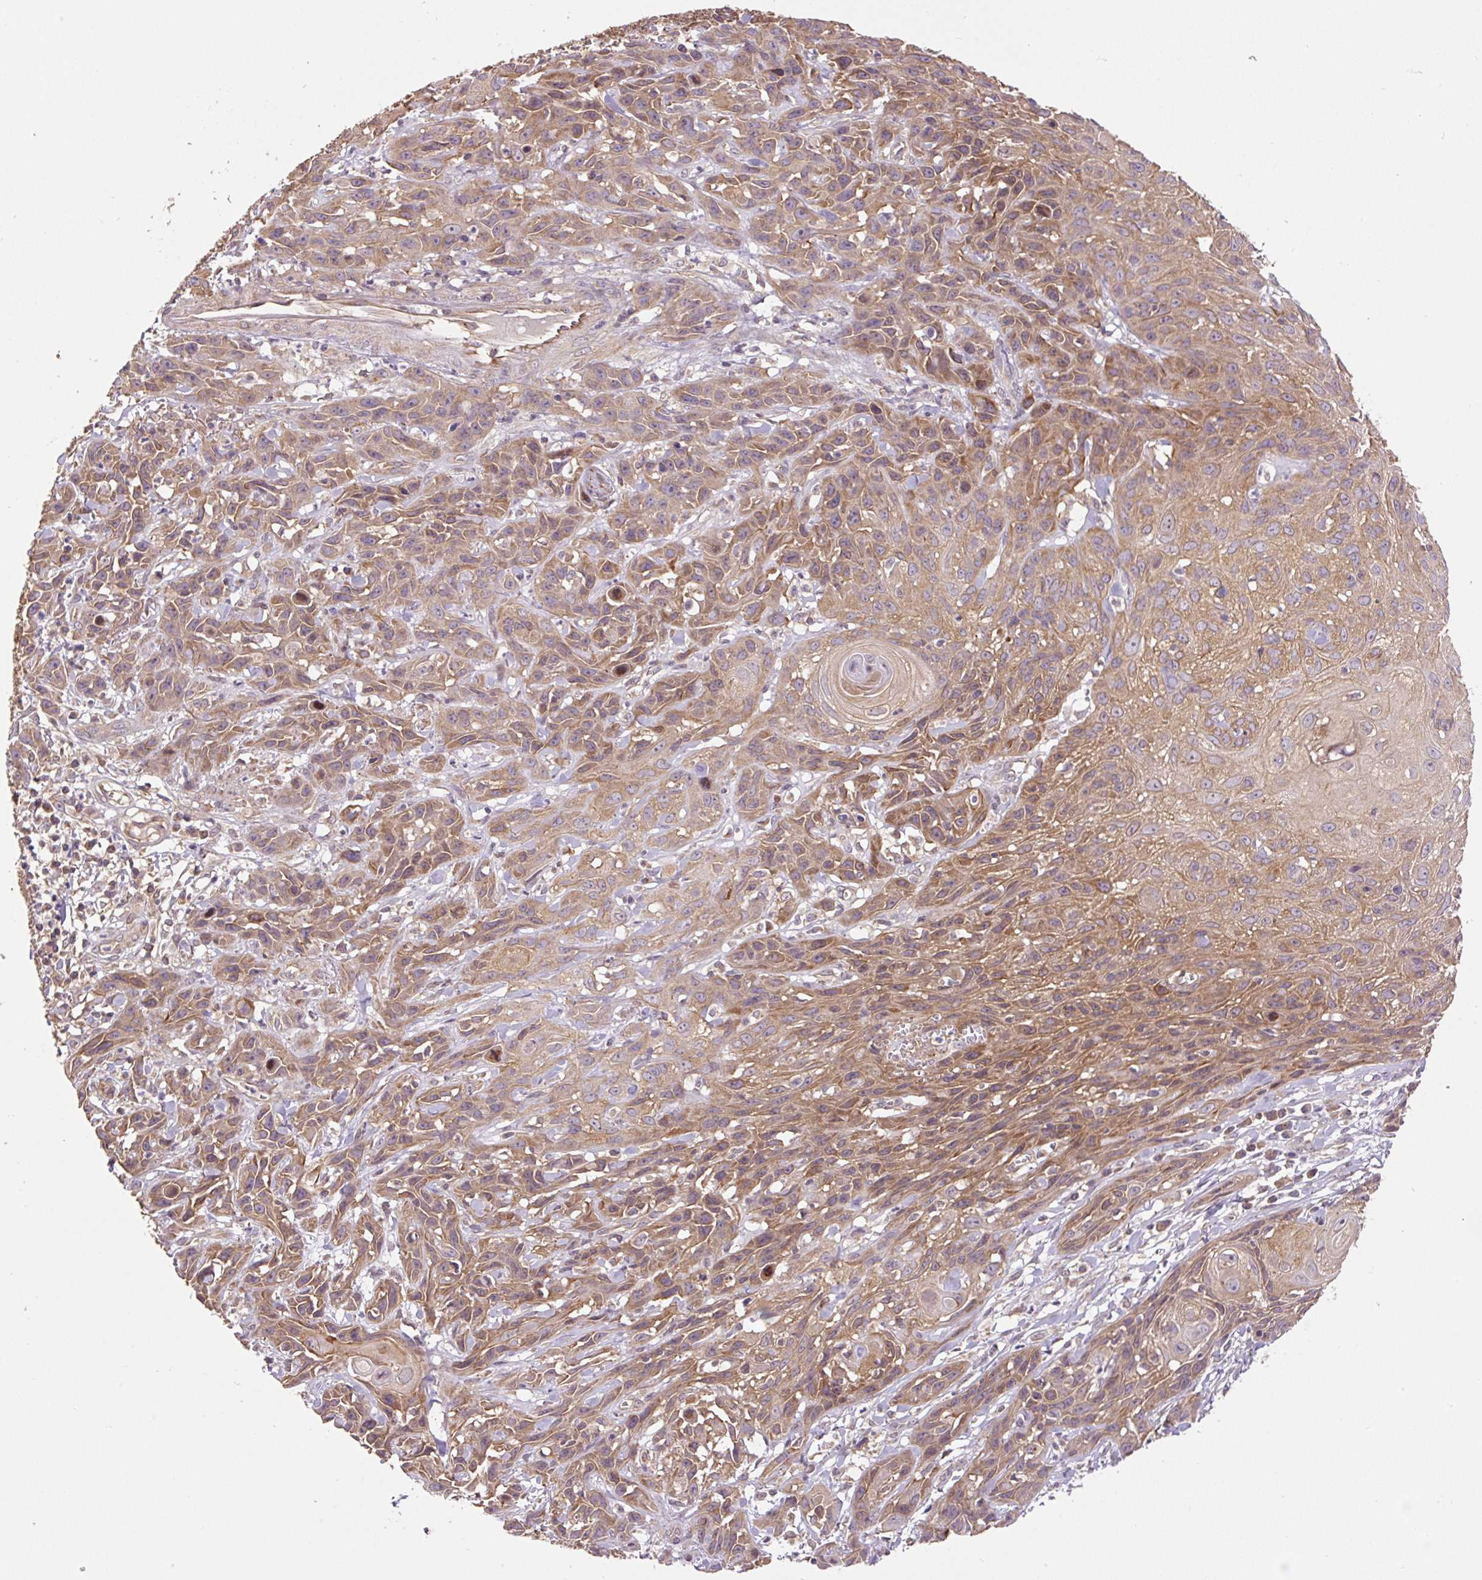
{"staining": {"intensity": "moderate", "quantity": ">75%", "location": "cytoplasmic/membranous"}, "tissue": "skin cancer", "cell_type": "Tumor cells", "image_type": "cancer", "snomed": [{"axis": "morphology", "description": "Squamous cell carcinoma, NOS"}, {"axis": "topography", "description": "Skin"}, {"axis": "topography", "description": "Vulva"}], "caption": "The immunohistochemical stain highlights moderate cytoplasmic/membranous expression in tumor cells of squamous cell carcinoma (skin) tissue. (Stains: DAB in brown, nuclei in blue, Microscopy: brightfield microscopy at high magnification).", "gene": "COX8A", "patient": {"sex": "female", "age": 83}}